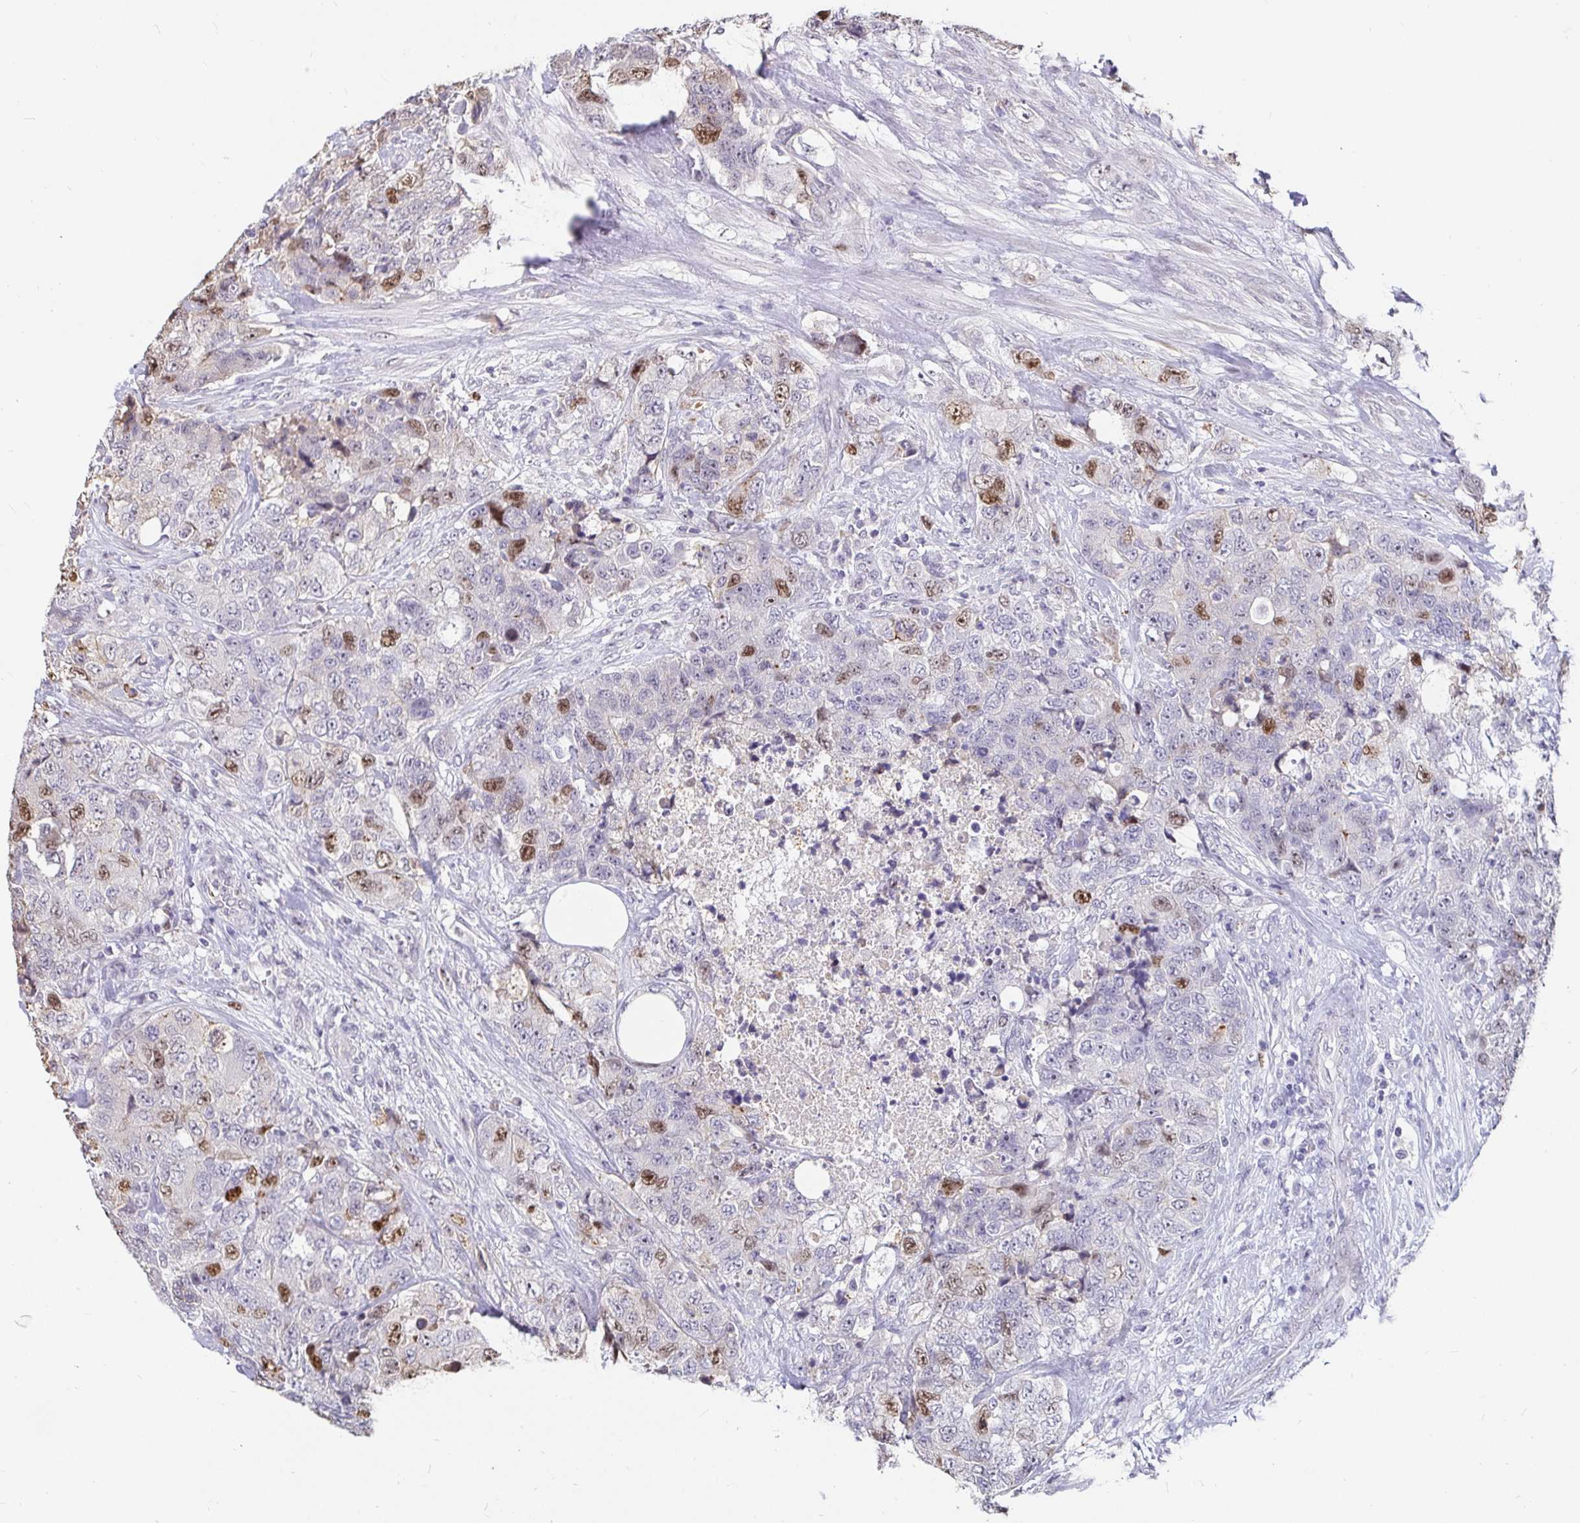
{"staining": {"intensity": "moderate", "quantity": "25%-75%", "location": "nuclear"}, "tissue": "urothelial cancer", "cell_type": "Tumor cells", "image_type": "cancer", "snomed": [{"axis": "morphology", "description": "Urothelial carcinoma, High grade"}, {"axis": "topography", "description": "Urinary bladder"}], "caption": "High-magnification brightfield microscopy of urothelial cancer stained with DAB (brown) and counterstained with hematoxylin (blue). tumor cells exhibit moderate nuclear expression is appreciated in approximately25%-75% of cells.", "gene": "ANLN", "patient": {"sex": "female", "age": 78}}